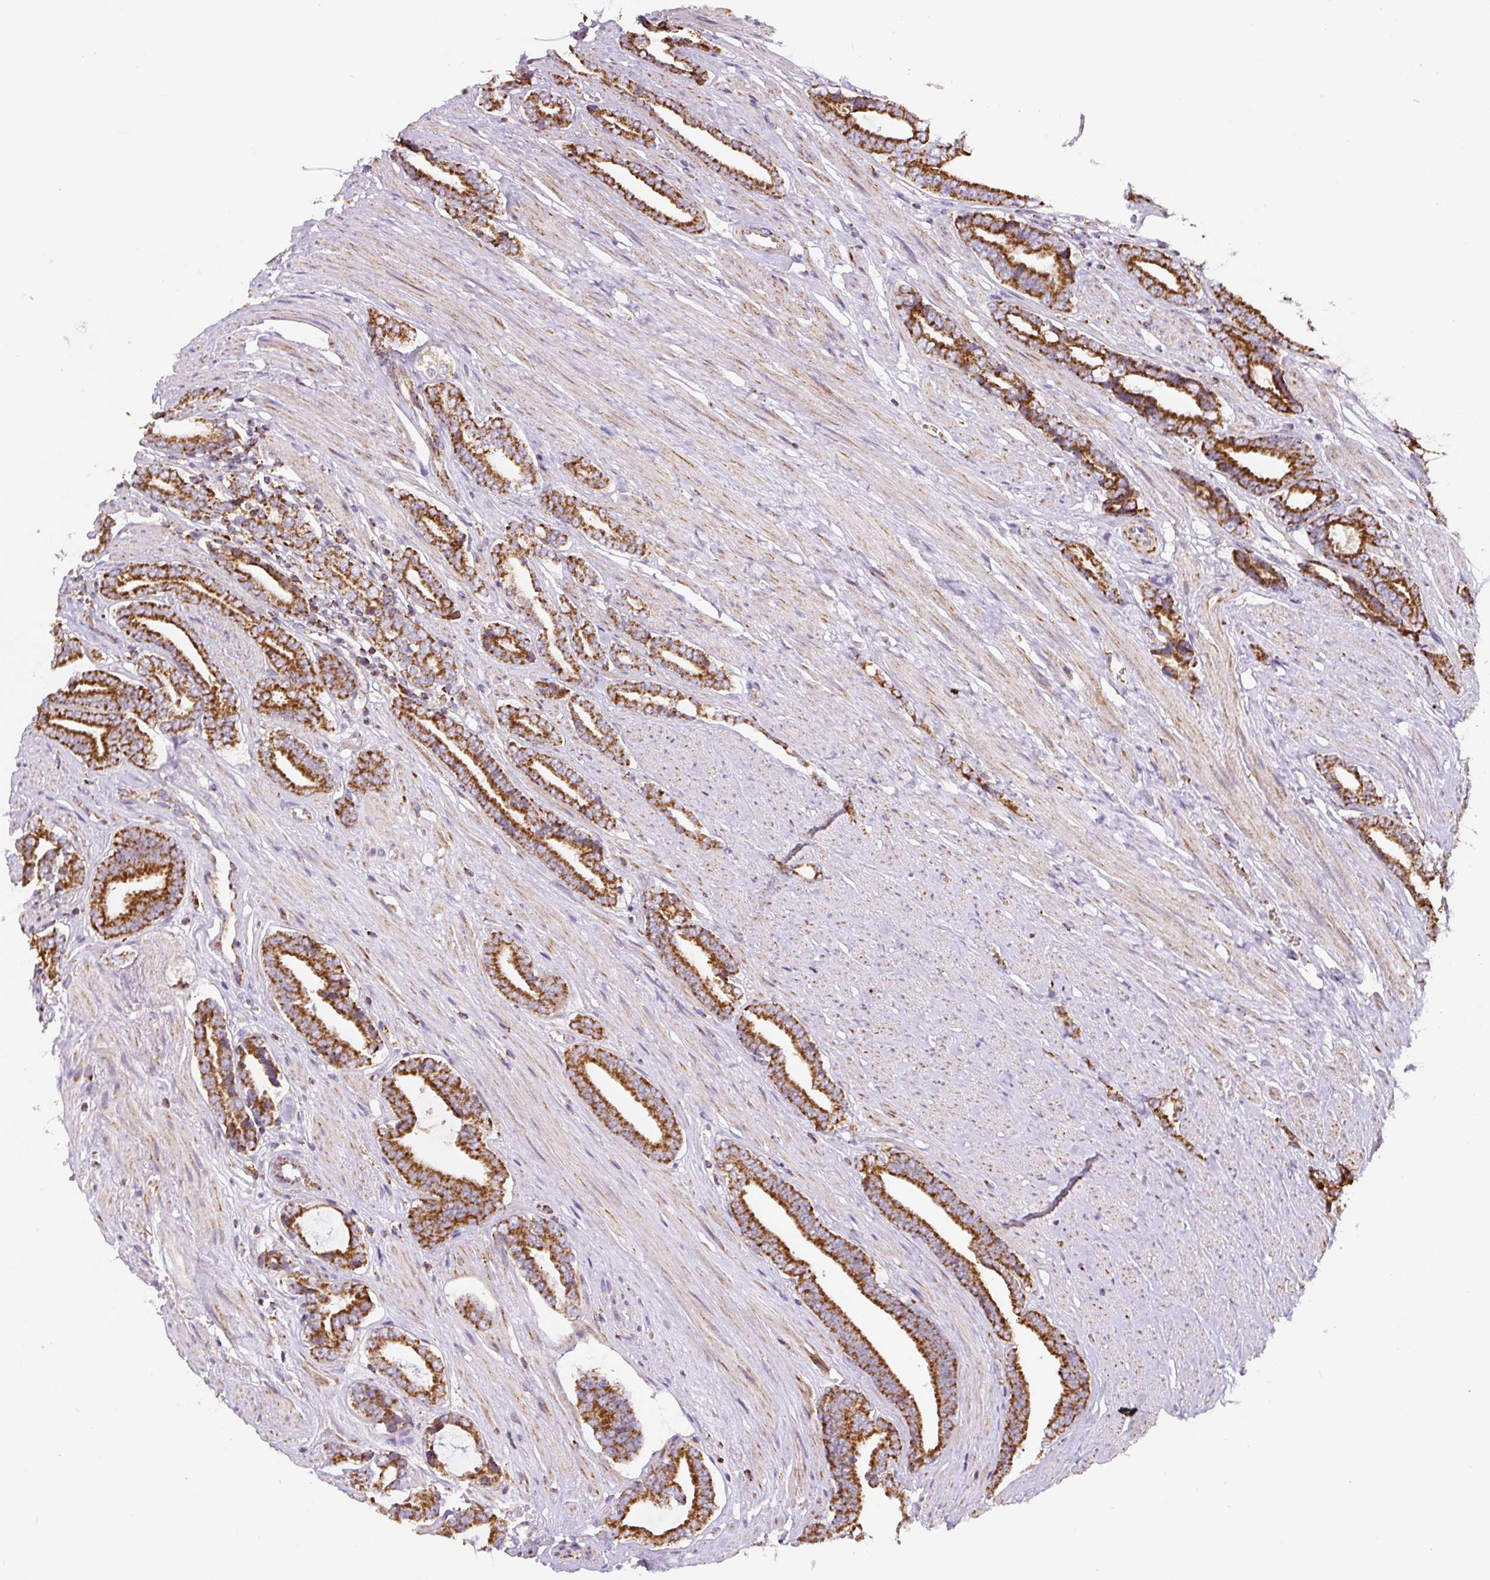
{"staining": {"intensity": "strong", "quantity": ">75%", "location": "cytoplasmic/membranous"}, "tissue": "prostate cancer", "cell_type": "Tumor cells", "image_type": "cancer", "snomed": [{"axis": "morphology", "description": "Adenocarcinoma, NOS"}, {"axis": "topography", "description": "Prostate and seminal vesicle, NOS"}], "caption": "This is a photomicrograph of IHC staining of prostate adenocarcinoma, which shows strong expression in the cytoplasmic/membranous of tumor cells.", "gene": "MT-CO2", "patient": {"sex": "male", "age": 76}}